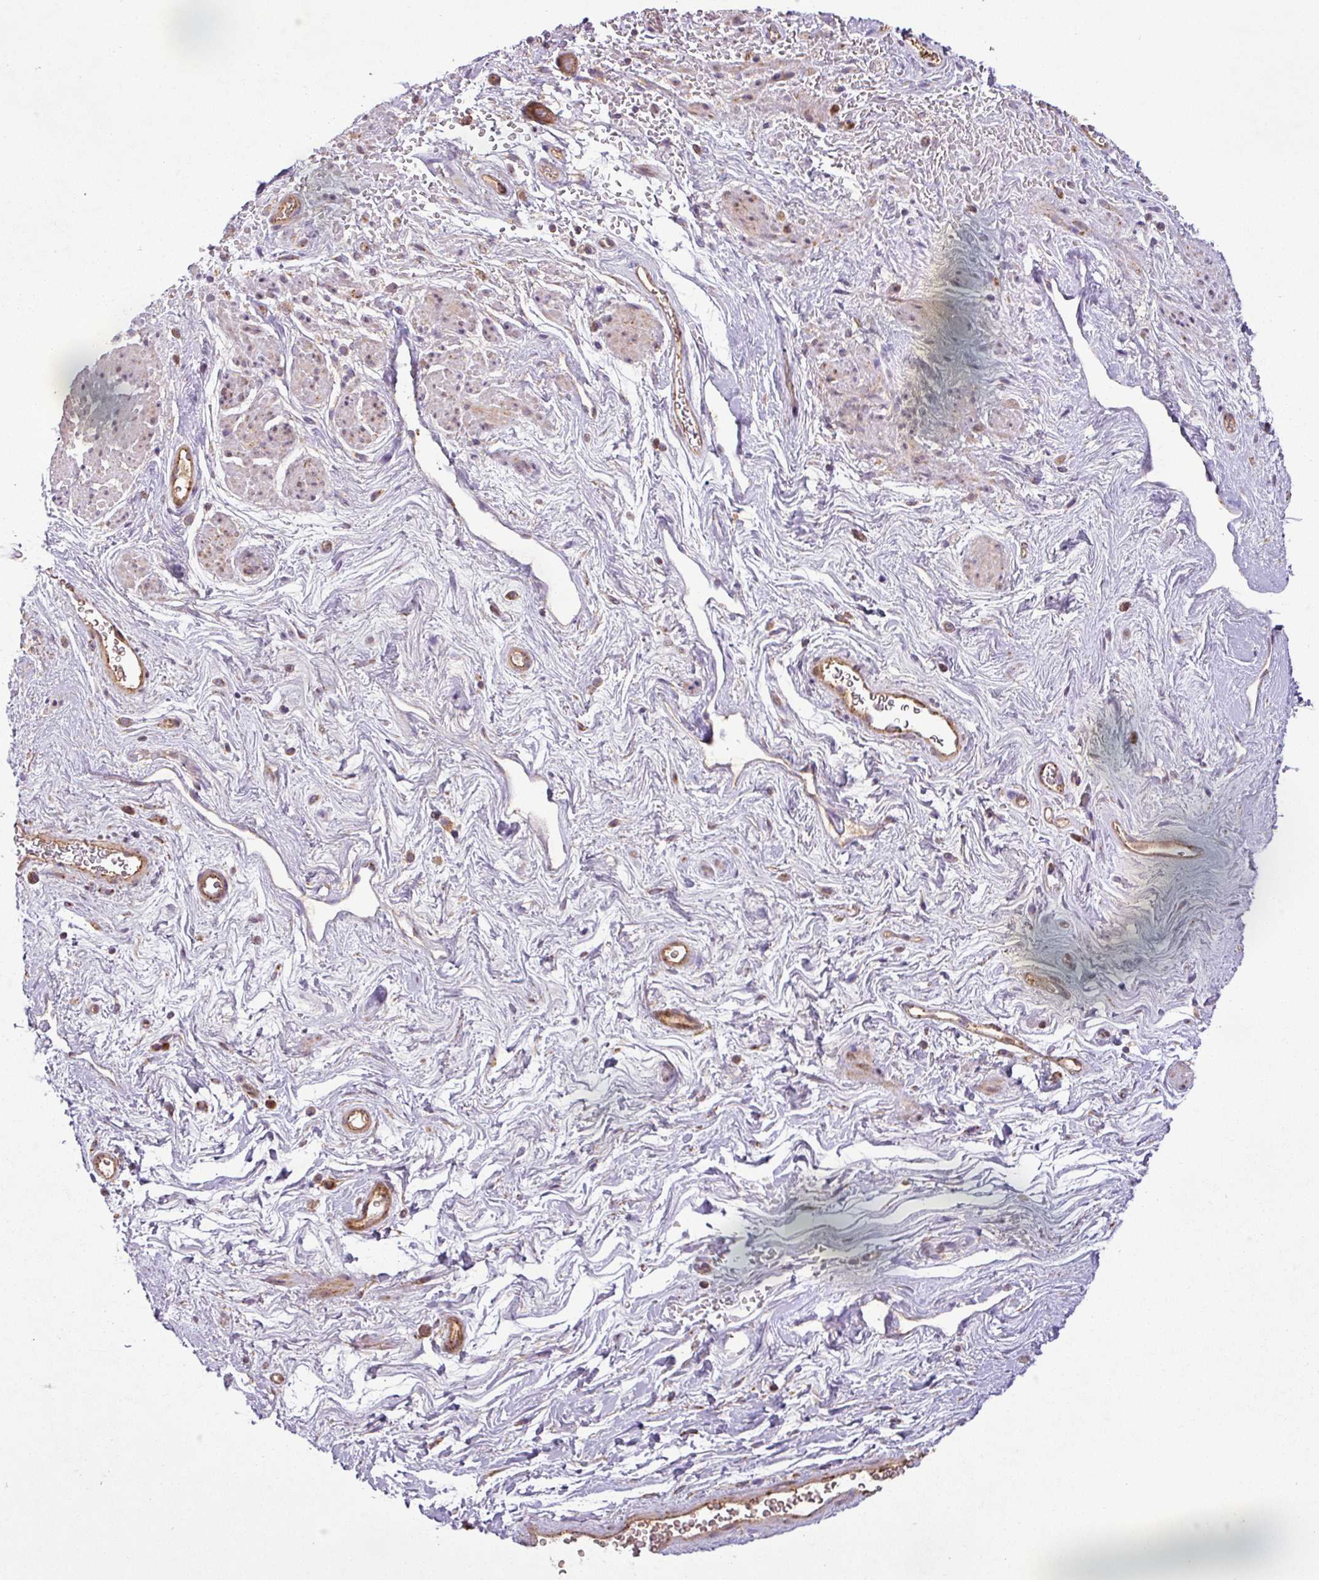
{"staining": {"intensity": "weak", "quantity": "25%-75%", "location": "cytoplasmic/membranous"}, "tissue": "smooth muscle", "cell_type": "Smooth muscle cells", "image_type": "normal", "snomed": [{"axis": "morphology", "description": "Normal tissue, NOS"}, {"axis": "topography", "description": "Smooth muscle"}, {"axis": "topography", "description": "Peripheral nerve tissue"}], "caption": "The micrograph exhibits immunohistochemical staining of benign smooth muscle. There is weak cytoplasmic/membranous staining is identified in about 25%-75% of smooth muscle cells.", "gene": "GPD2", "patient": {"sex": "male", "age": 69}}